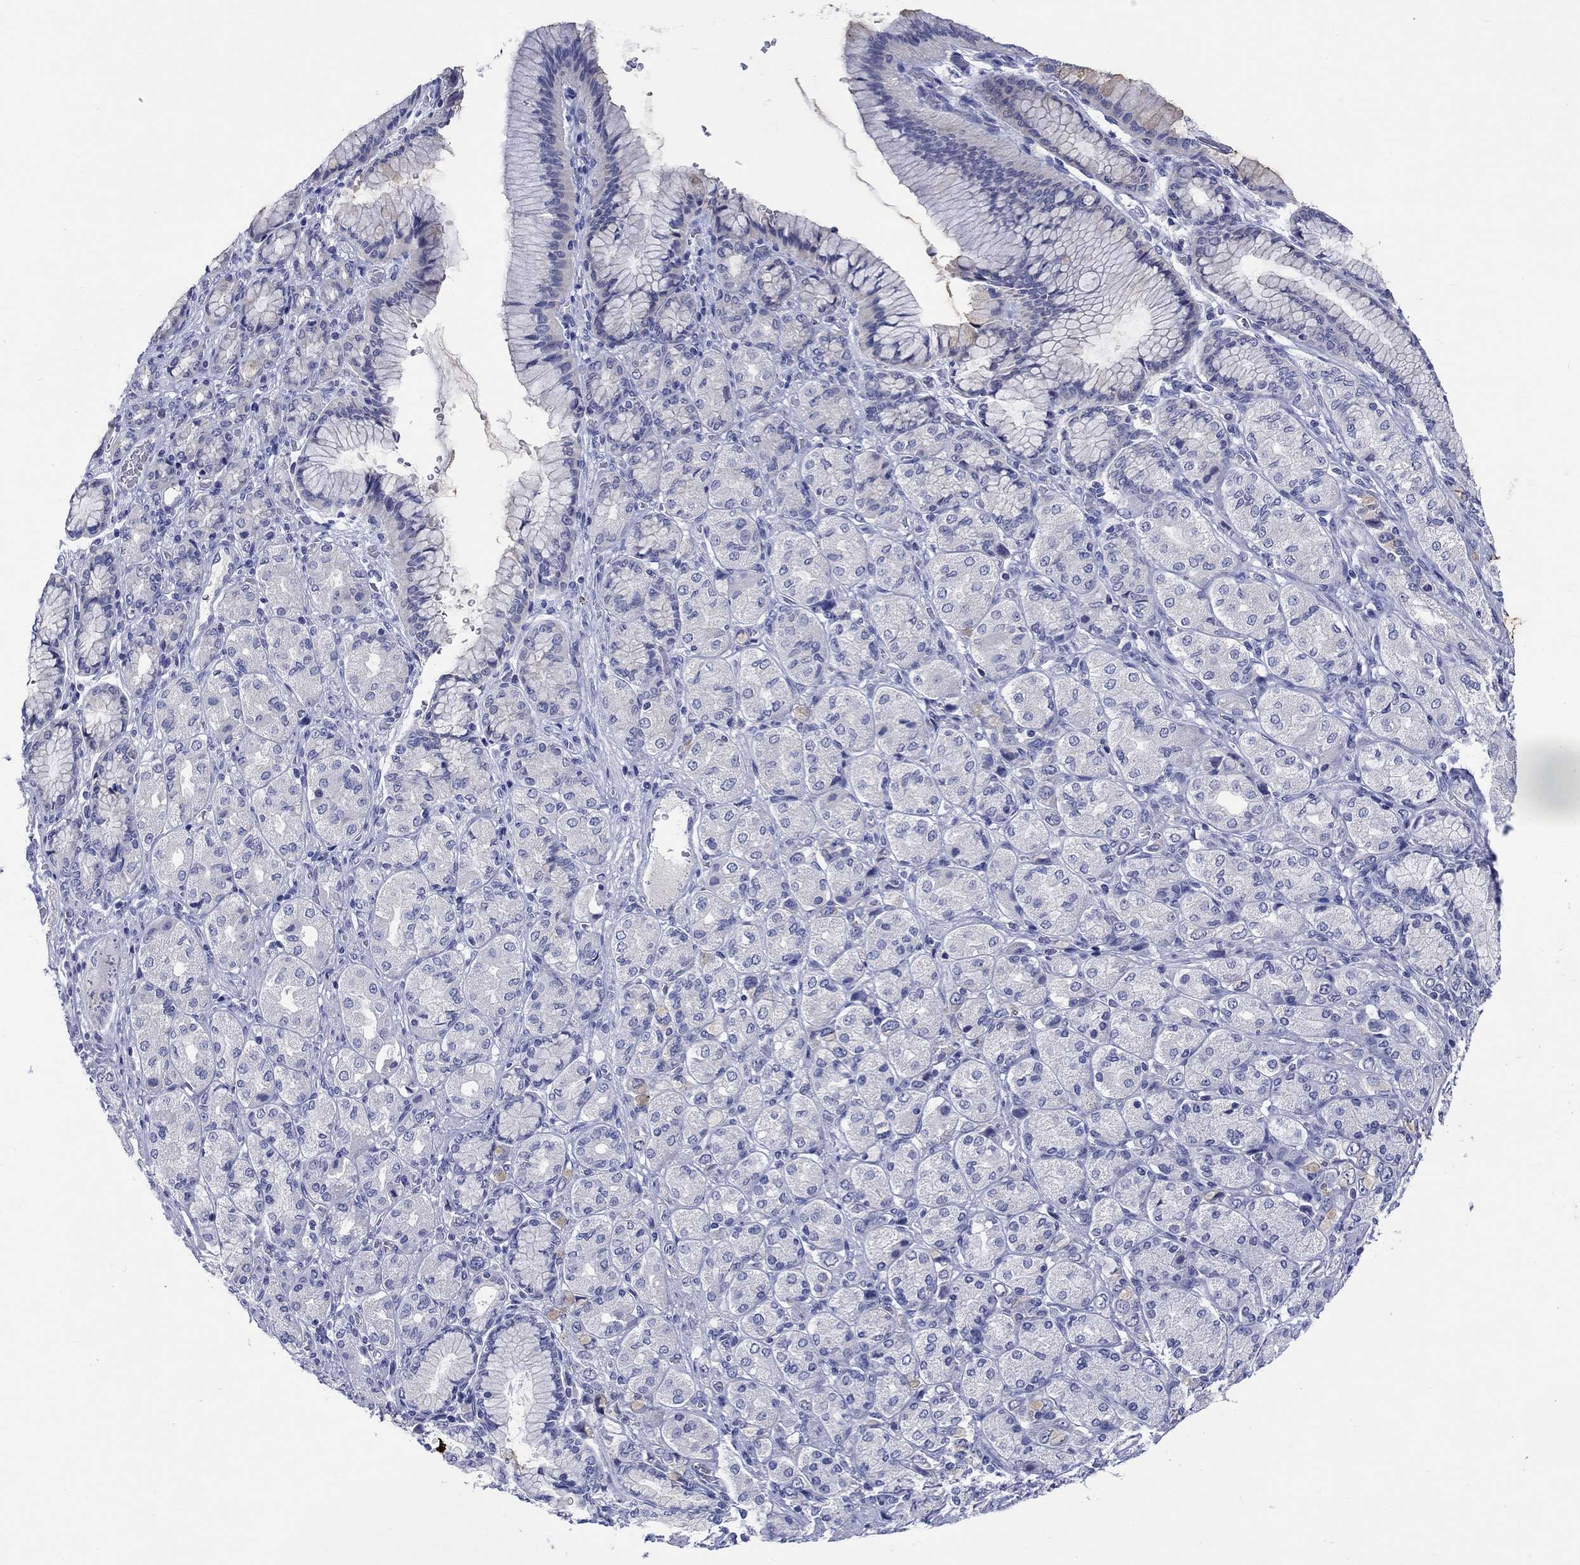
{"staining": {"intensity": "negative", "quantity": "none", "location": "none"}, "tissue": "stomach cancer", "cell_type": "Tumor cells", "image_type": "cancer", "snomed": [{"axis": "morphology", "description": "Normal tissue, NOS"}, {"axis": "morphology", "description": "Adenocarcinoma, NOS"}, {"axis": "morphology", "description": "Adenocarcinoma, High grade"}, {"axis": "topography", "description": "Stomach, upper"}, {"axis": "topography", "description": "Stomach"}], "caption": "Stomach cancer (high-grade adenocarcinoma) was stained to show a protein in brown. There is no significant staining in tumor cells. (DAB (3,3'-diaminobenzidine) IHC, high magnification).", "gene": "TOMM20L", "patient": {"sex": "female", "age": 65}}